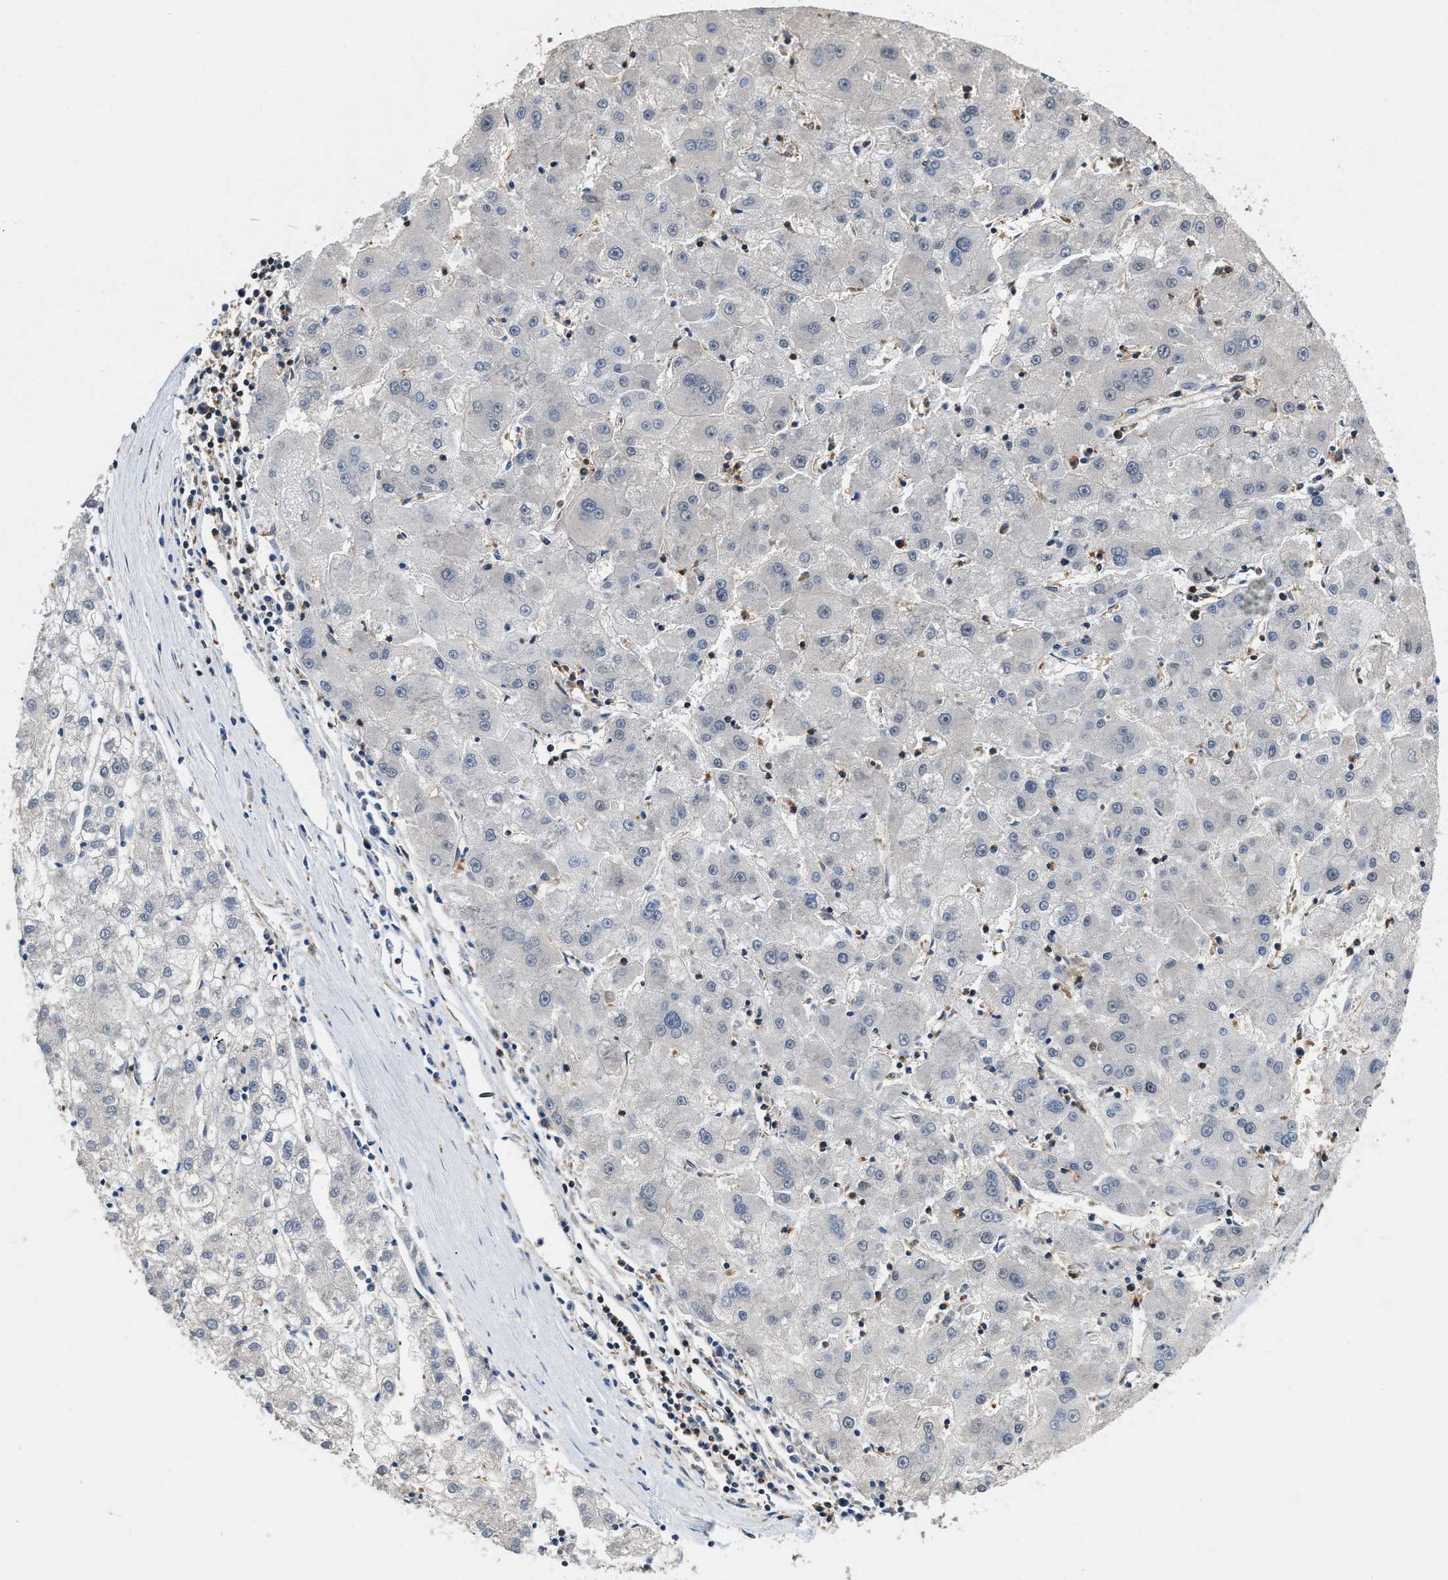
{"staining": {"intensity": "negative", "quantity": "none", "location": "none"}, "tissue": "liver cancer", "cell_type": "Tumor cells", "image_type": "cancer", "snomed": [{"axis": "morphology", "description": "Carcinoma, Hepatocellular, NOS"}, {"axis": "topography", "description": "Liver"}], "caption": "Human liver cancer stained for a protein using IHC shows no positivity in tumor cells.", "gene": "ATF7IP", "patient": {"sex": "male", "age": 72}}